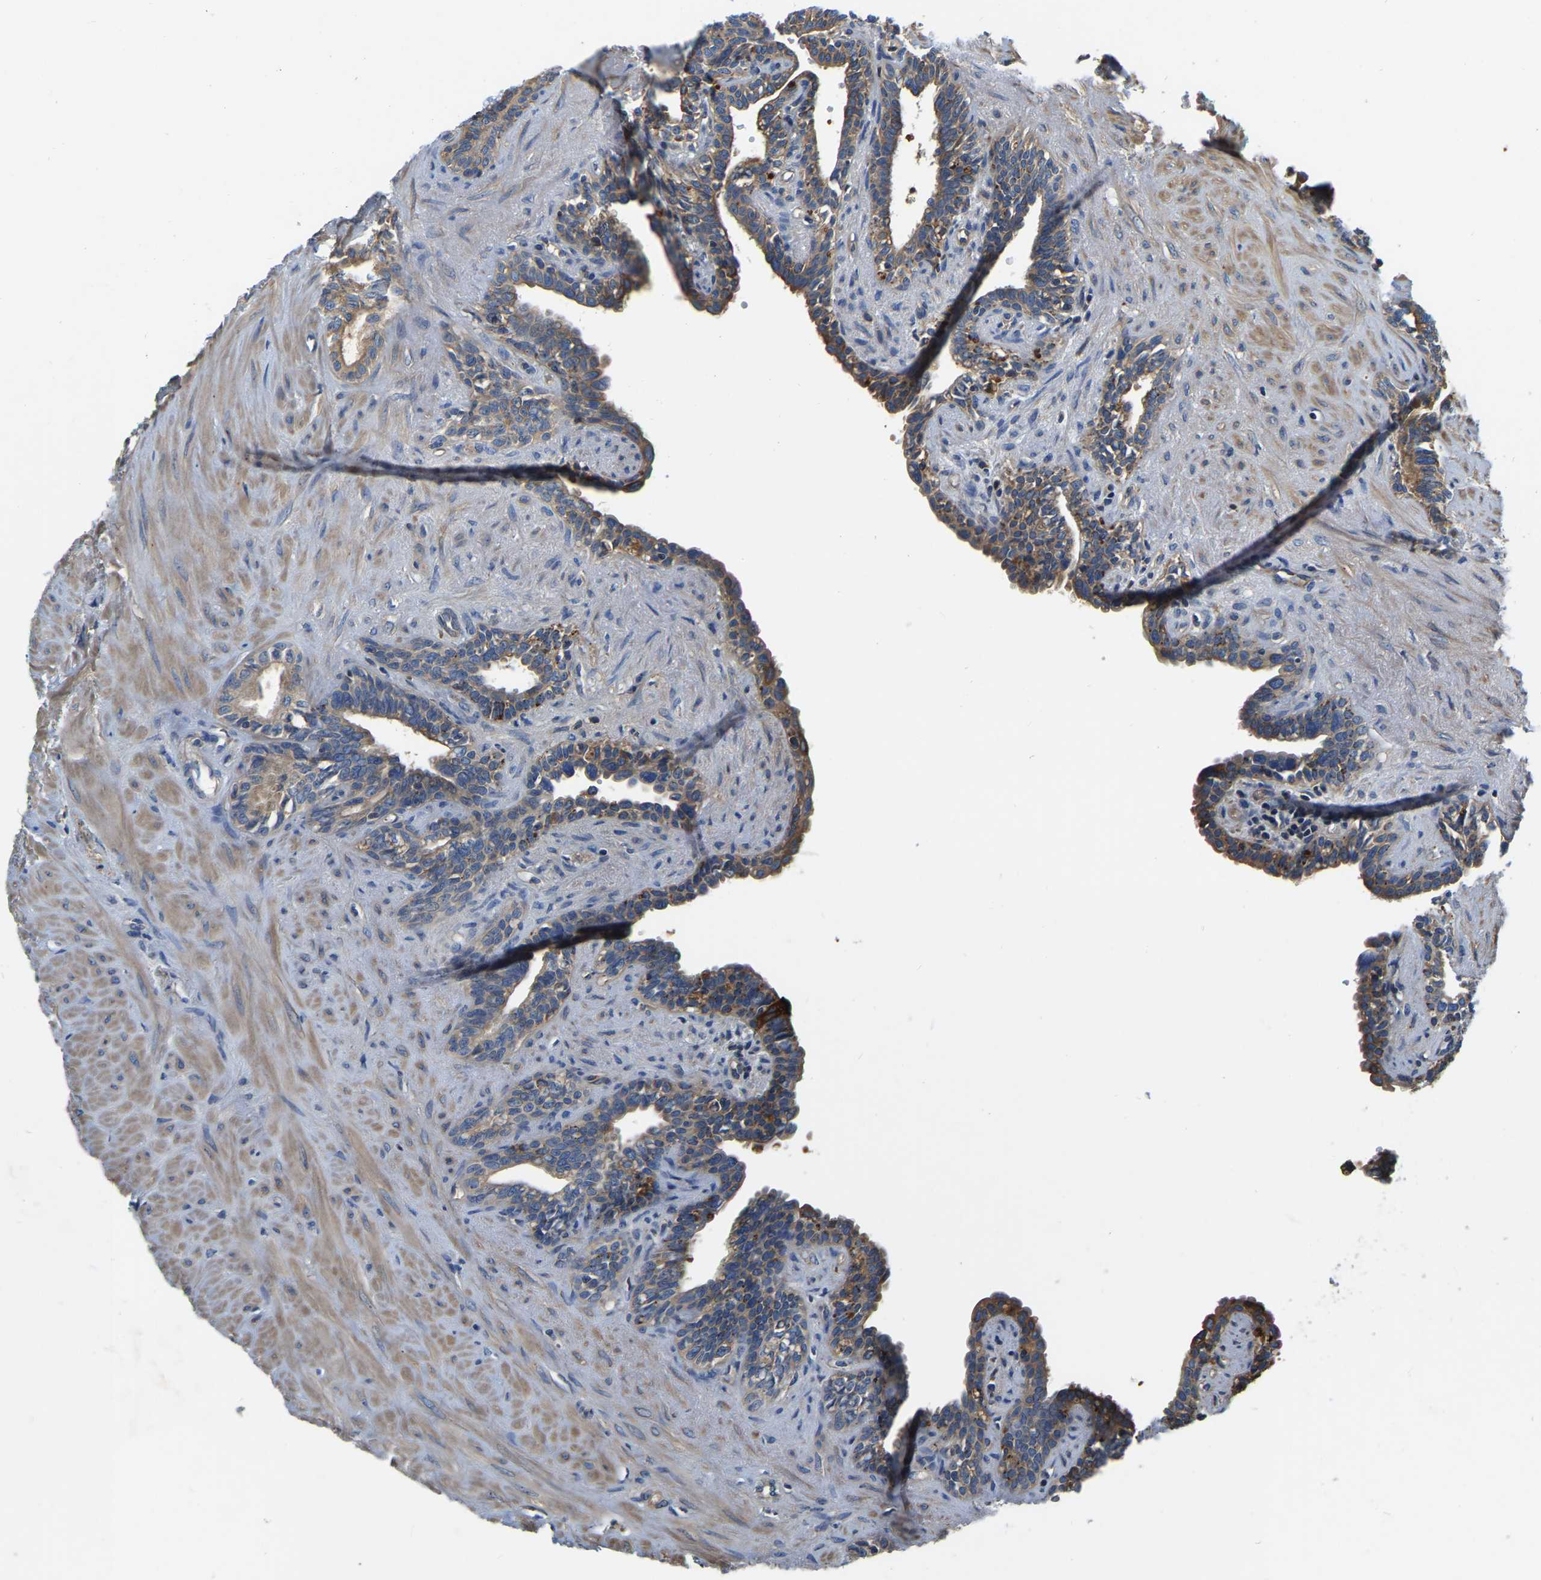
{"staining": {"intensity": "moderate", "quantity": ">75%", "location": "cytoplasmic/membranous"}, "tissue": "seminal vesicle", "cell_type": "Glandular cells", "image_type": "normal", "snomed": [{"axis": "morphology", "description": "Normal tissue, NOS"}, {"axis": "morphology", "description": "Adenocarcinoma, High grade"}, {"axis": "topography", "description": "Prostate"}, {"axis": "topography", "description": "Seminal veicle"}], "caption": "Seminal vesicle stained with immunohistochemistry (IHC) reveals moderate cytoplasmic/membranous expression in about >75% of glandular cells. Using DAB (3,3'-diaminobenzidine) (brown) and hematoxylin (blue) stains, captured at high magnification using brightfield microscopy.", "gene": "GARS1", "patient": {"sex": "male", "age": 55}}